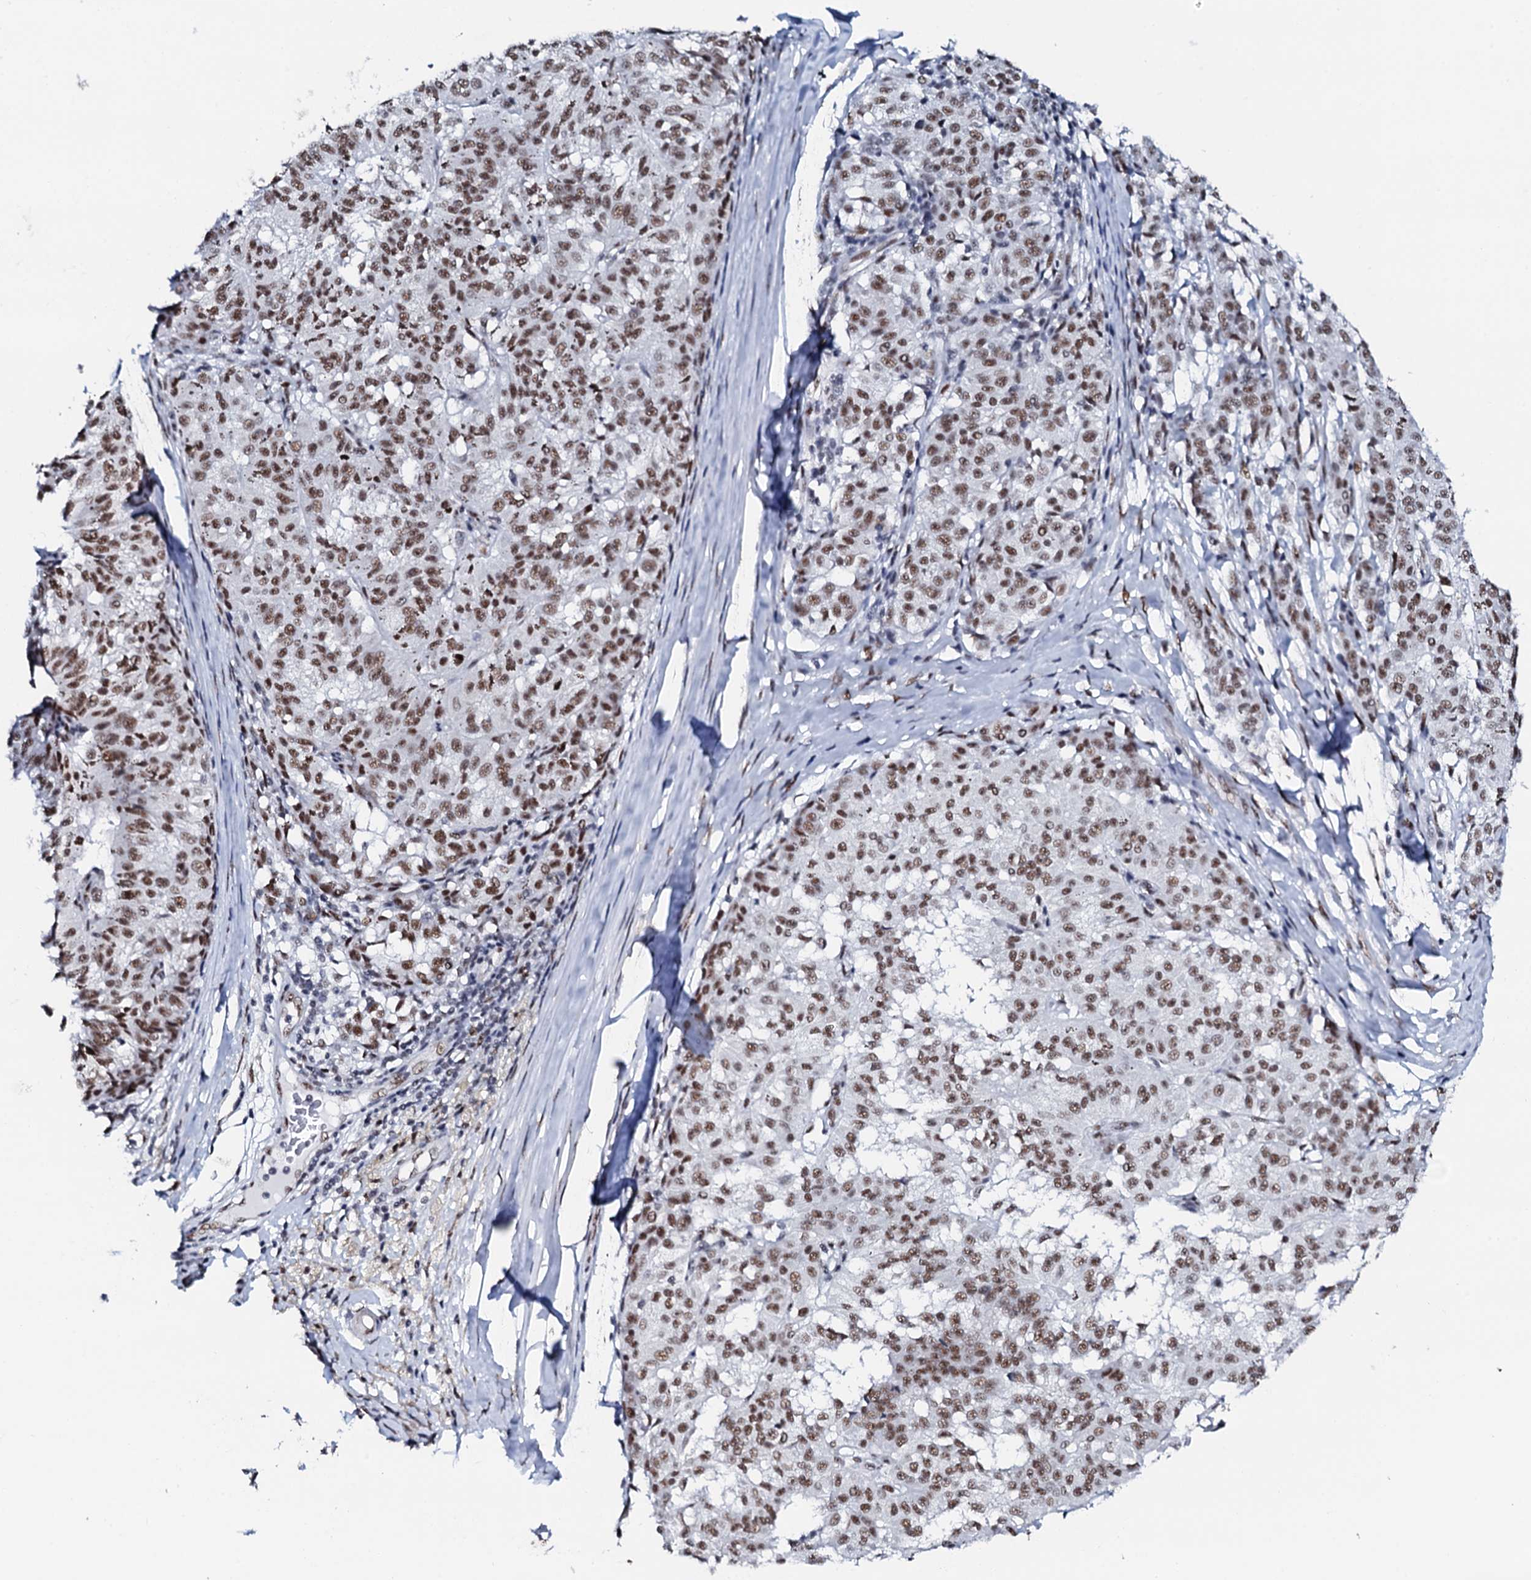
{"staining": {"intensity": "moderate", "quantity": ">75%", "location": "nuclear"}, "tissue": "melanoma", "cell_type": "Tumor cells", "image_type": "cancer", "snomed": [{"axis": "morphology", "description": "Malignant melanoma, NOS"}, {"axis": "topography", "description": "Skin"}], "caption": "High-power microscopy captured an immunohistochemistry (IHC) photomicrograph of malignant melanoma, revealing moderate nuclear expression in about >75% of tumor cells. (brown staining indicates protein expression, while blue staining denotes nuclei).", "gene": "NKAPD1", "patient": {"sex": "female", "age": 72}}